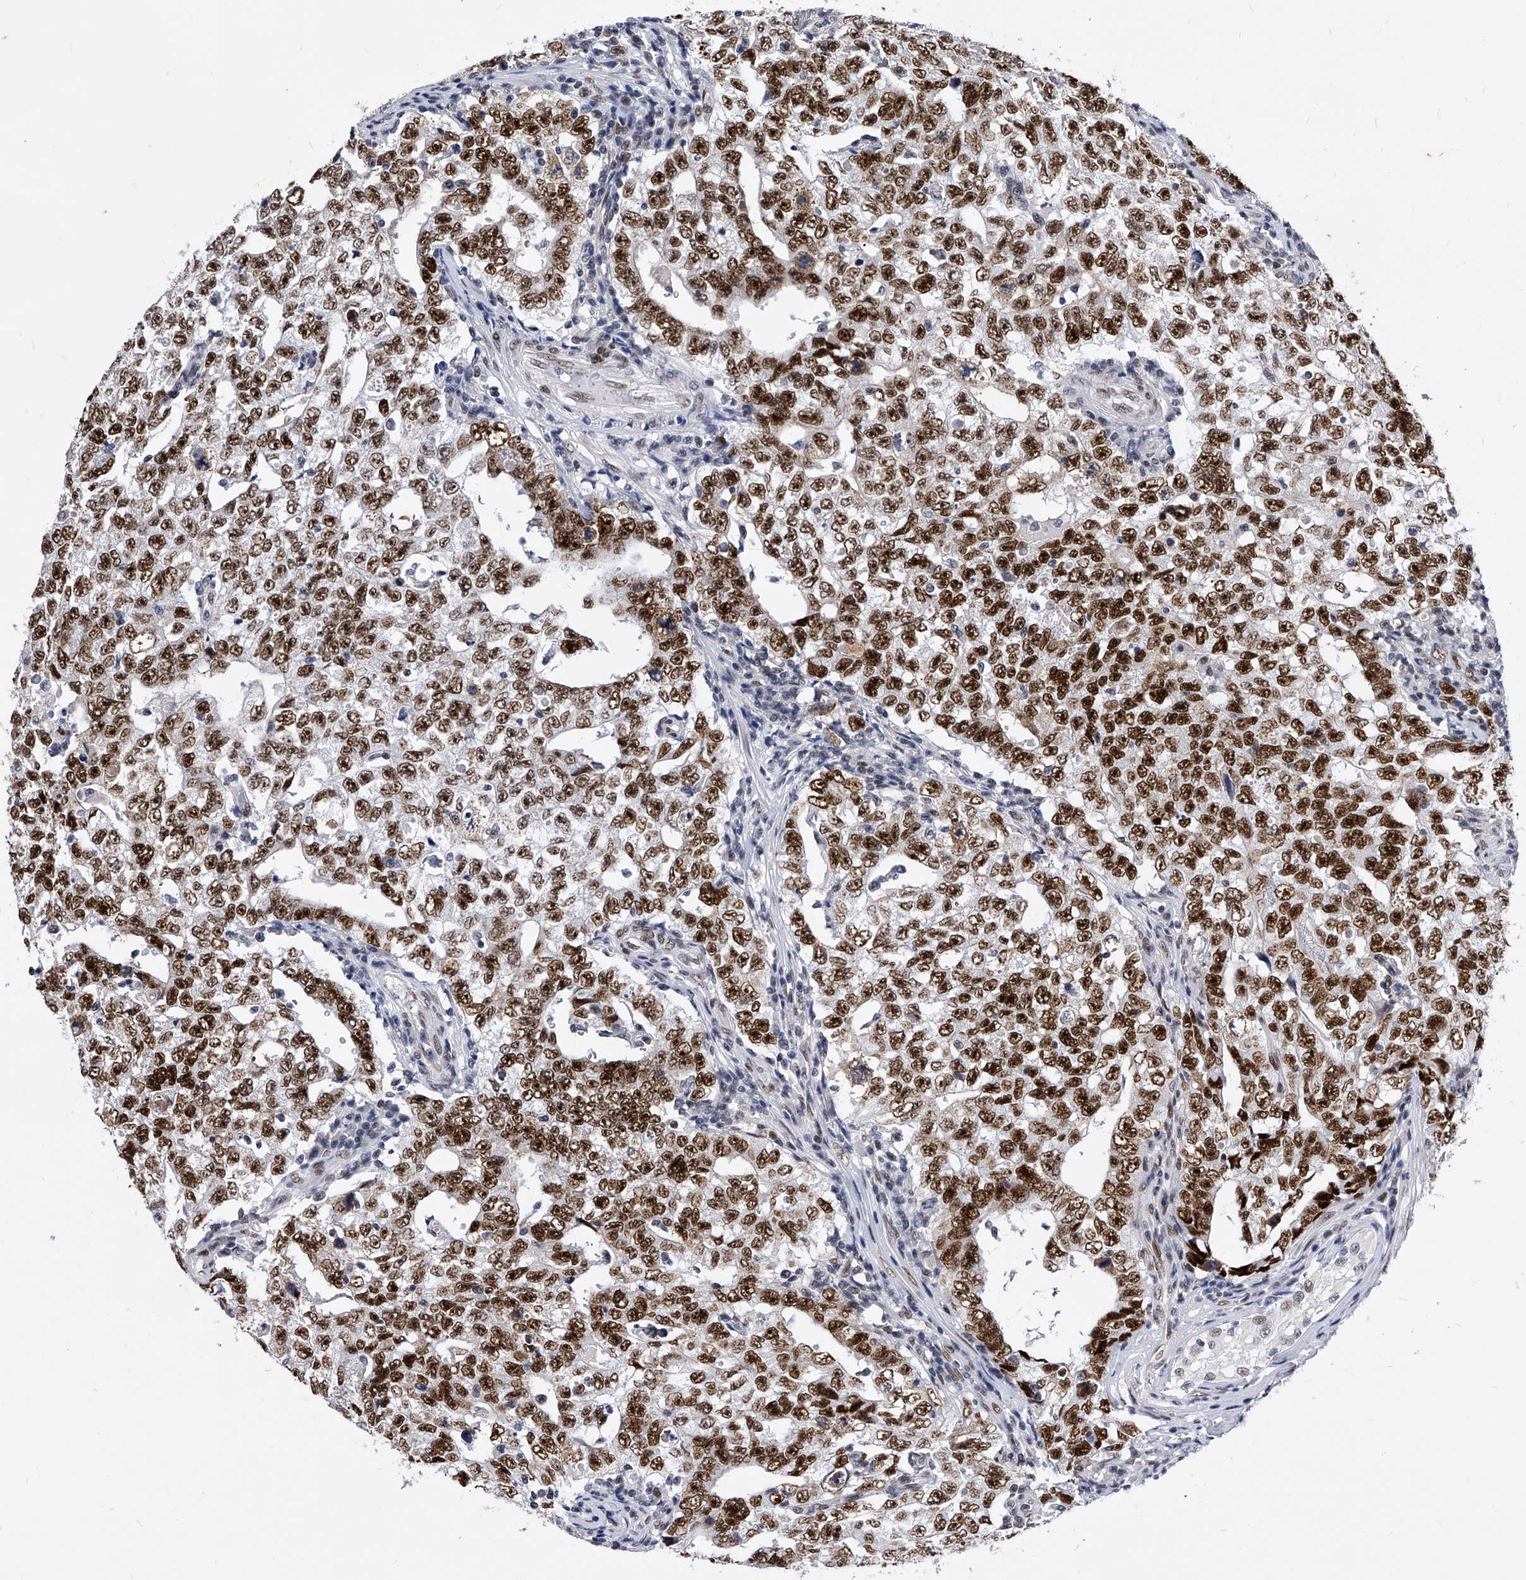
{"staining": {"intensity": "strong", "quantity": ">75%", "location": "nuclear"}, "tissue": "testis cancer", "cell_type": "Tumor cells", "image_type": "cancer", "snomed": [{"axis": "morphology", "description": "Carcinoma, Embryonal, NOS"}, {"axis": "topography", "description": "Testis"}], "caption": "High-magnification brightfield microscopy of testis cancer stained with DAB (brown) and counterstained with hematoxylin (blue). tumor cells exhibit strong nuclear staining is seen in about>75% of cells. (IHC, brightfield microscopy, high magnification).", "gene": "TESK2", "patient": {"sex": "male", "age": 26}}